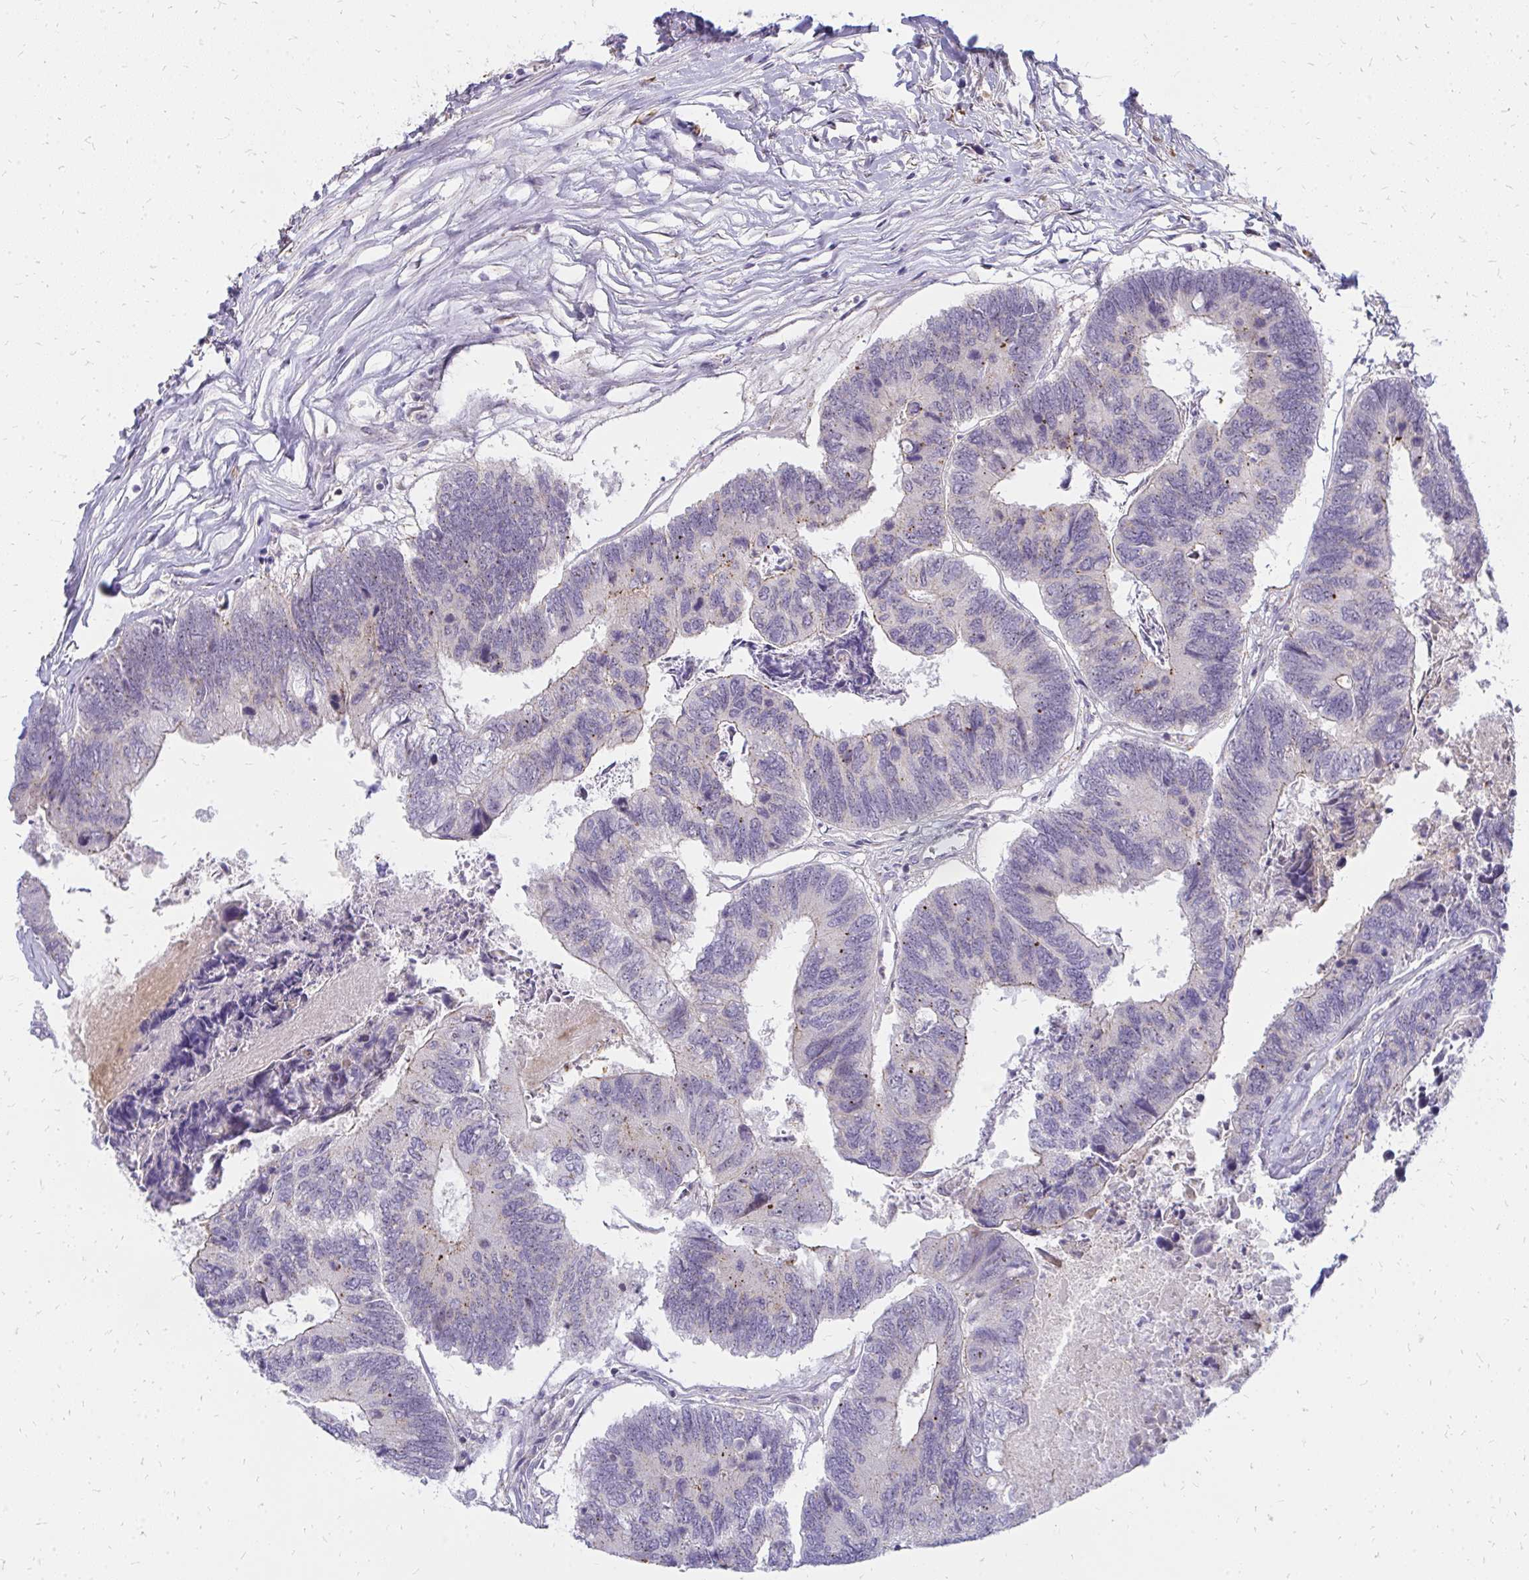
{"staining": {"intensity": "weak", "quantity": "<25%", "location": "cytoplasmic/membranous"}, "tissue": "colorectal cancer", "cell_type": "Tumor cells", "image_type": "cancer", "snomed": [{"axis": "morphology", "description": "Adenocarcinoma, NOS"}, {"axis": "topography", "description": "Colon"}], "caption": "An image of human colorectal adenocarcinoma is negative for staining in tumor cells.", "gene": "FAM9A", "patient": {"sex": "female", "age": 67}}